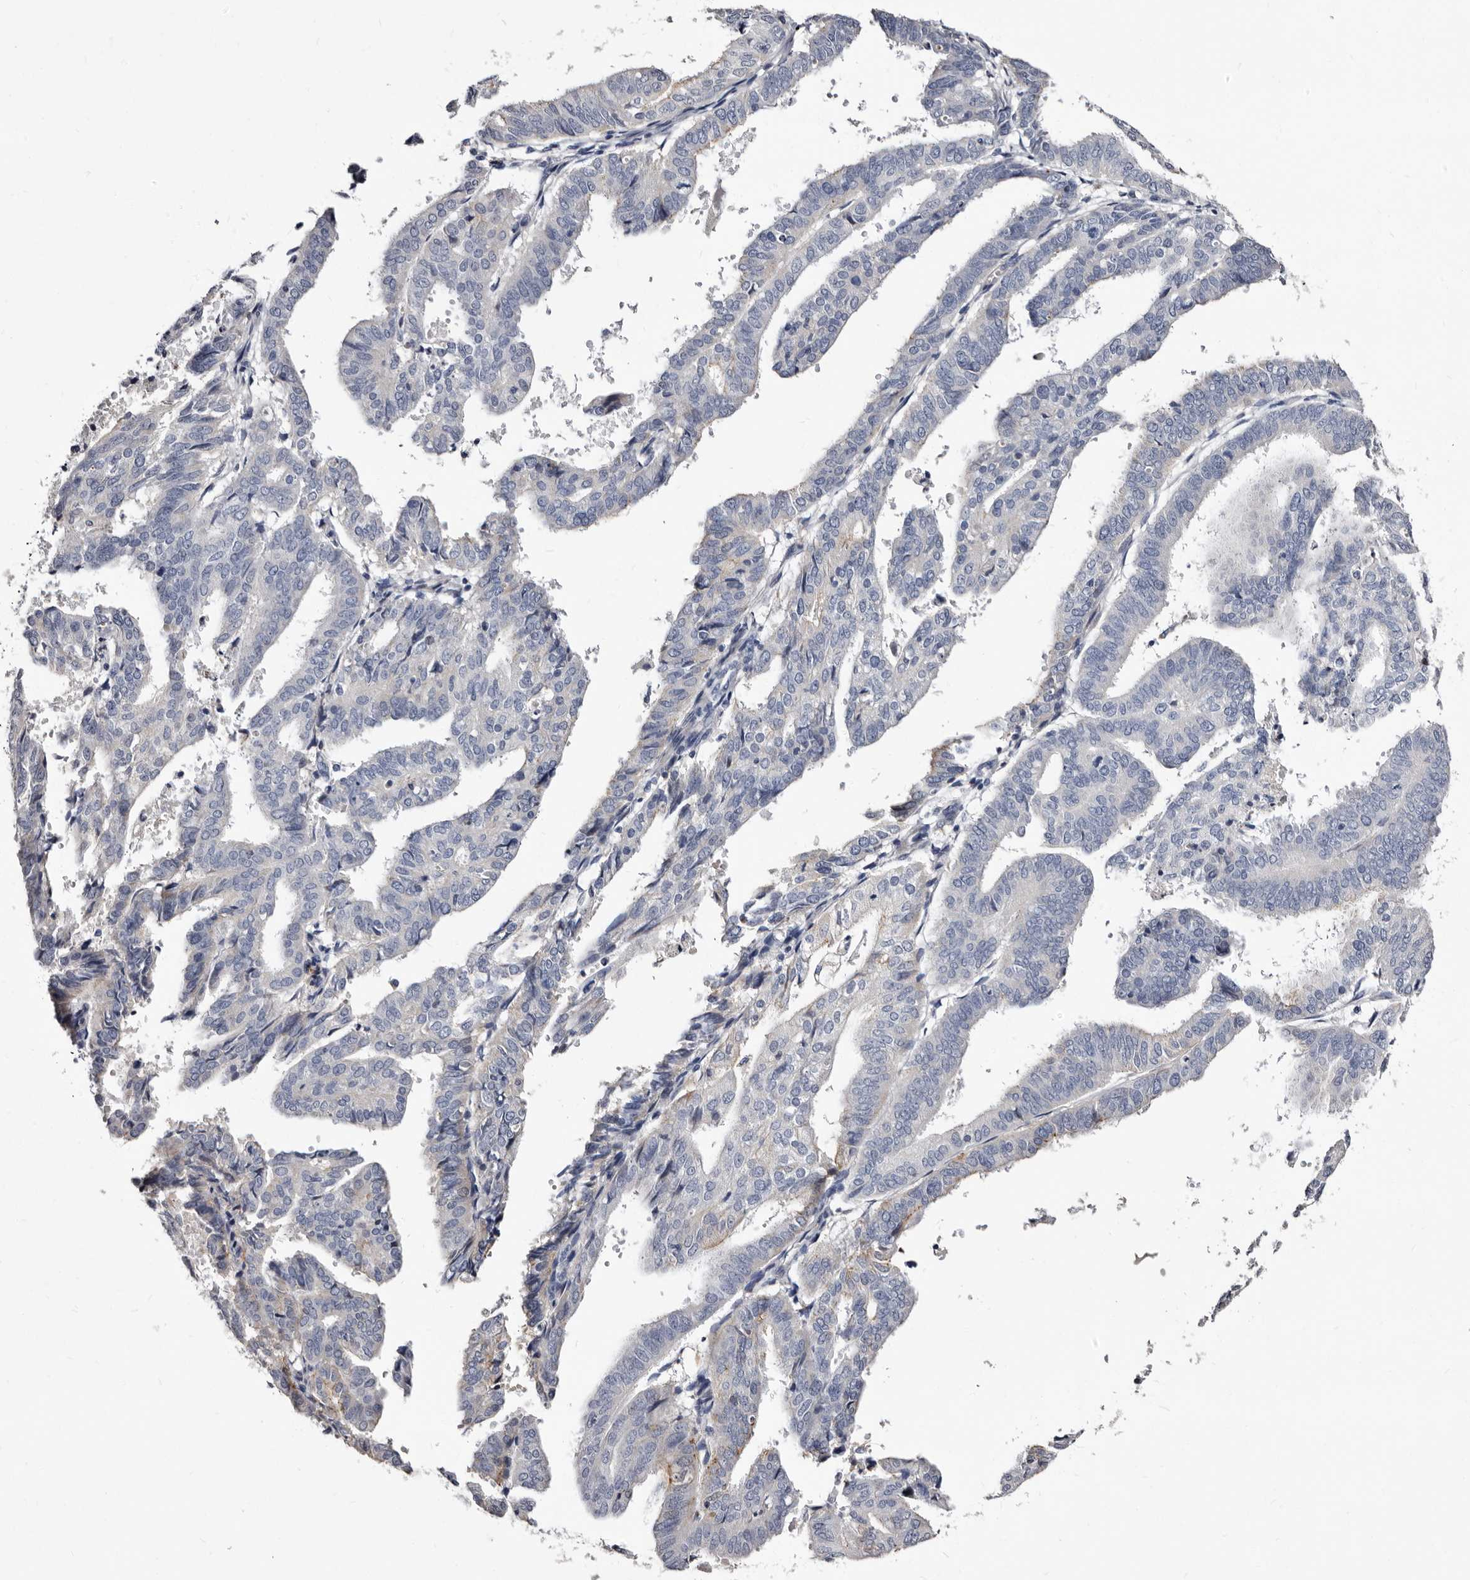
{"staining": {"intensity": "negative", "quantity": "none", "location": "none"}, "tissue": "endometrial cancer", "cell_type": "Tumor cells", "image_type": "cancer", "snomed": [{"axis": "morphology", "description": "Adenocarcinoma, NOS"}, {"axis": "topography", "description": "Uterus"}], "caption": "High power microscopy photomicrograph of an immunohistochemistry image of endometrial cancer (adenocarcinoma), revealing no significant staining in tumor cells.", "gene": "AUNIP", "patient": {"sex": "female", "age": 77}}